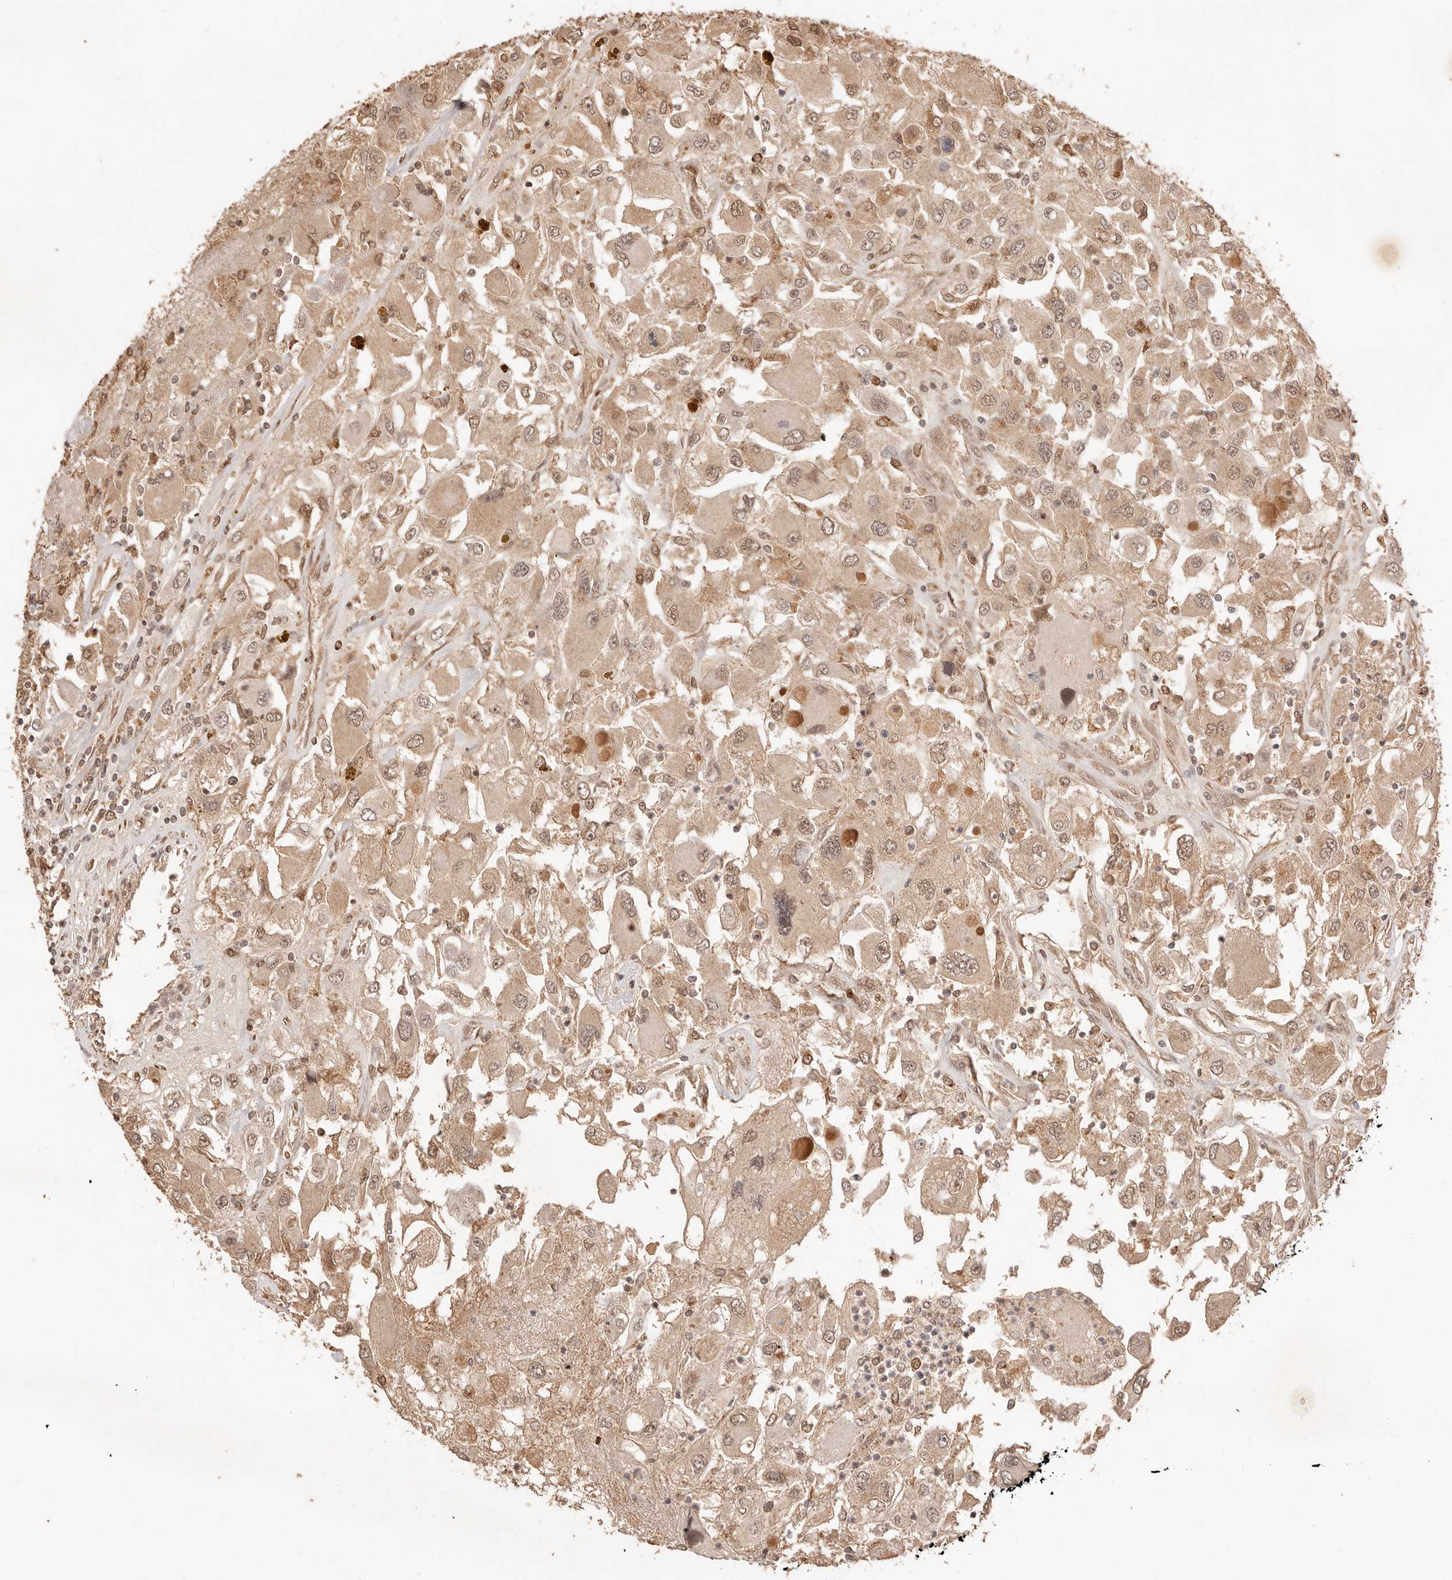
{"staining": {"intensity": "moderate", "quantity": ">75%", "location": "cytoplasmic/membranous,nuclear"}, "tissue": "renal cancer", "cell_type": "Tumor cells", "image_type": "cancer", "snomed": [{"axis": "morphology", "description": "Adenocarcinoma, NOS"}, {"axis": "topography", "description": "Kidney"}], "caption": "This is an image of immunohistochemistry staining of renal cancer (adenocarcinoma), which shows moderate positivity in the cytoplasmic/membranous and nuclear of tumor cells.", "gene": "NPAS2", "patient": {"sex": "female", "age": 52}}